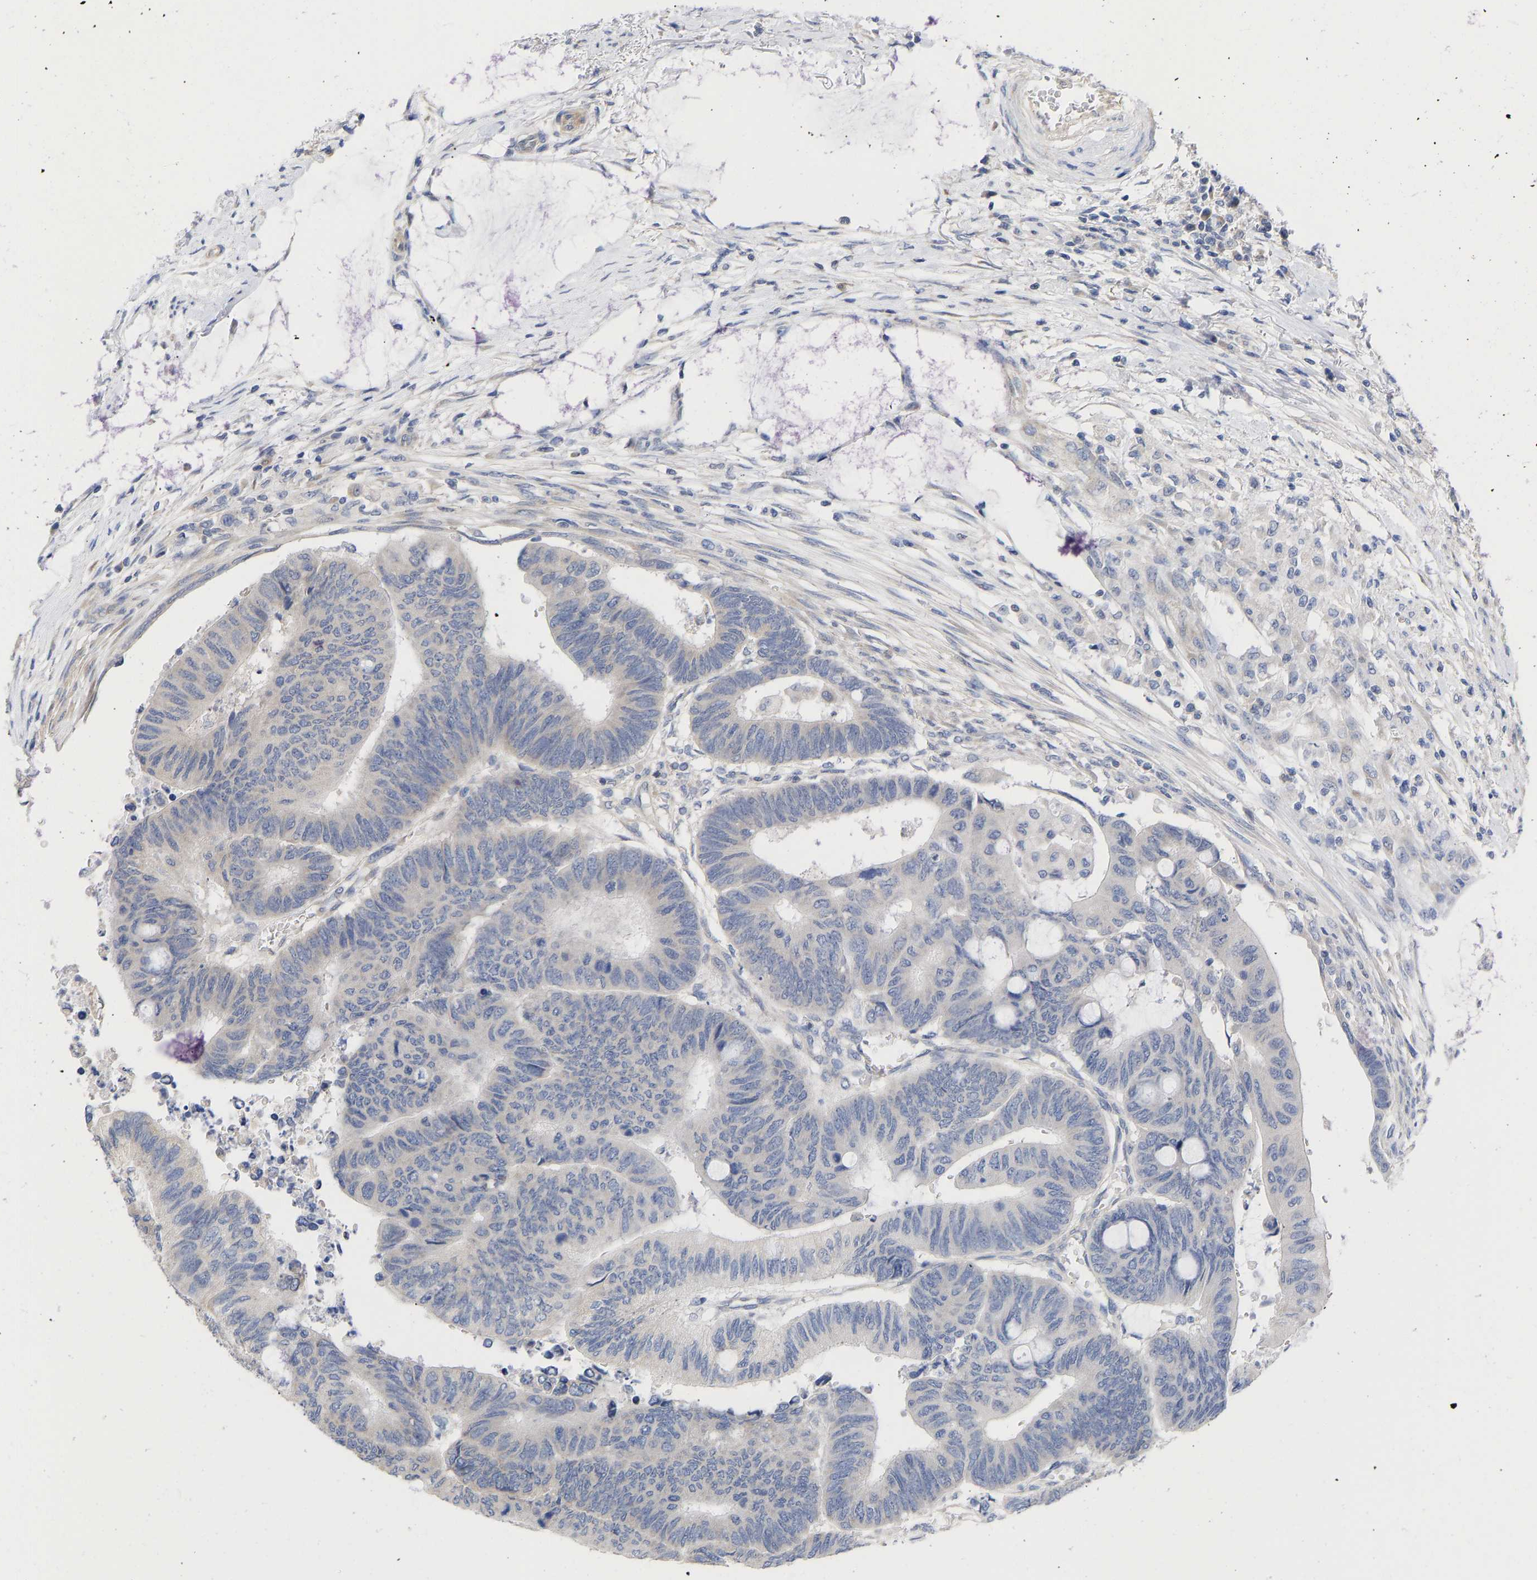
{"staining": {"intensity": "negative", "quantity": "none", "location": "none"}, "tissue": "colorectal cancer", "cell_type": "Tumor cells", "image_type": "cancer", "snomed": [{"axis": "morphology", "description": "Normal tissue, NOS"}, {"axis": "morphology", "description": "Adenocarcinoma, NOS"}, {"axis": "topography", "description": "Rectum"}, {"axis": "topography", "description": "Peripheral nerve tissue"}], "caption": "Protein analysis of colorectal cancer (adenocarcinoma) demonstrates no significant positivity in tumor cells.", "gene": "MAP2K3", "patient": {"sex": "male", "age": 92}}